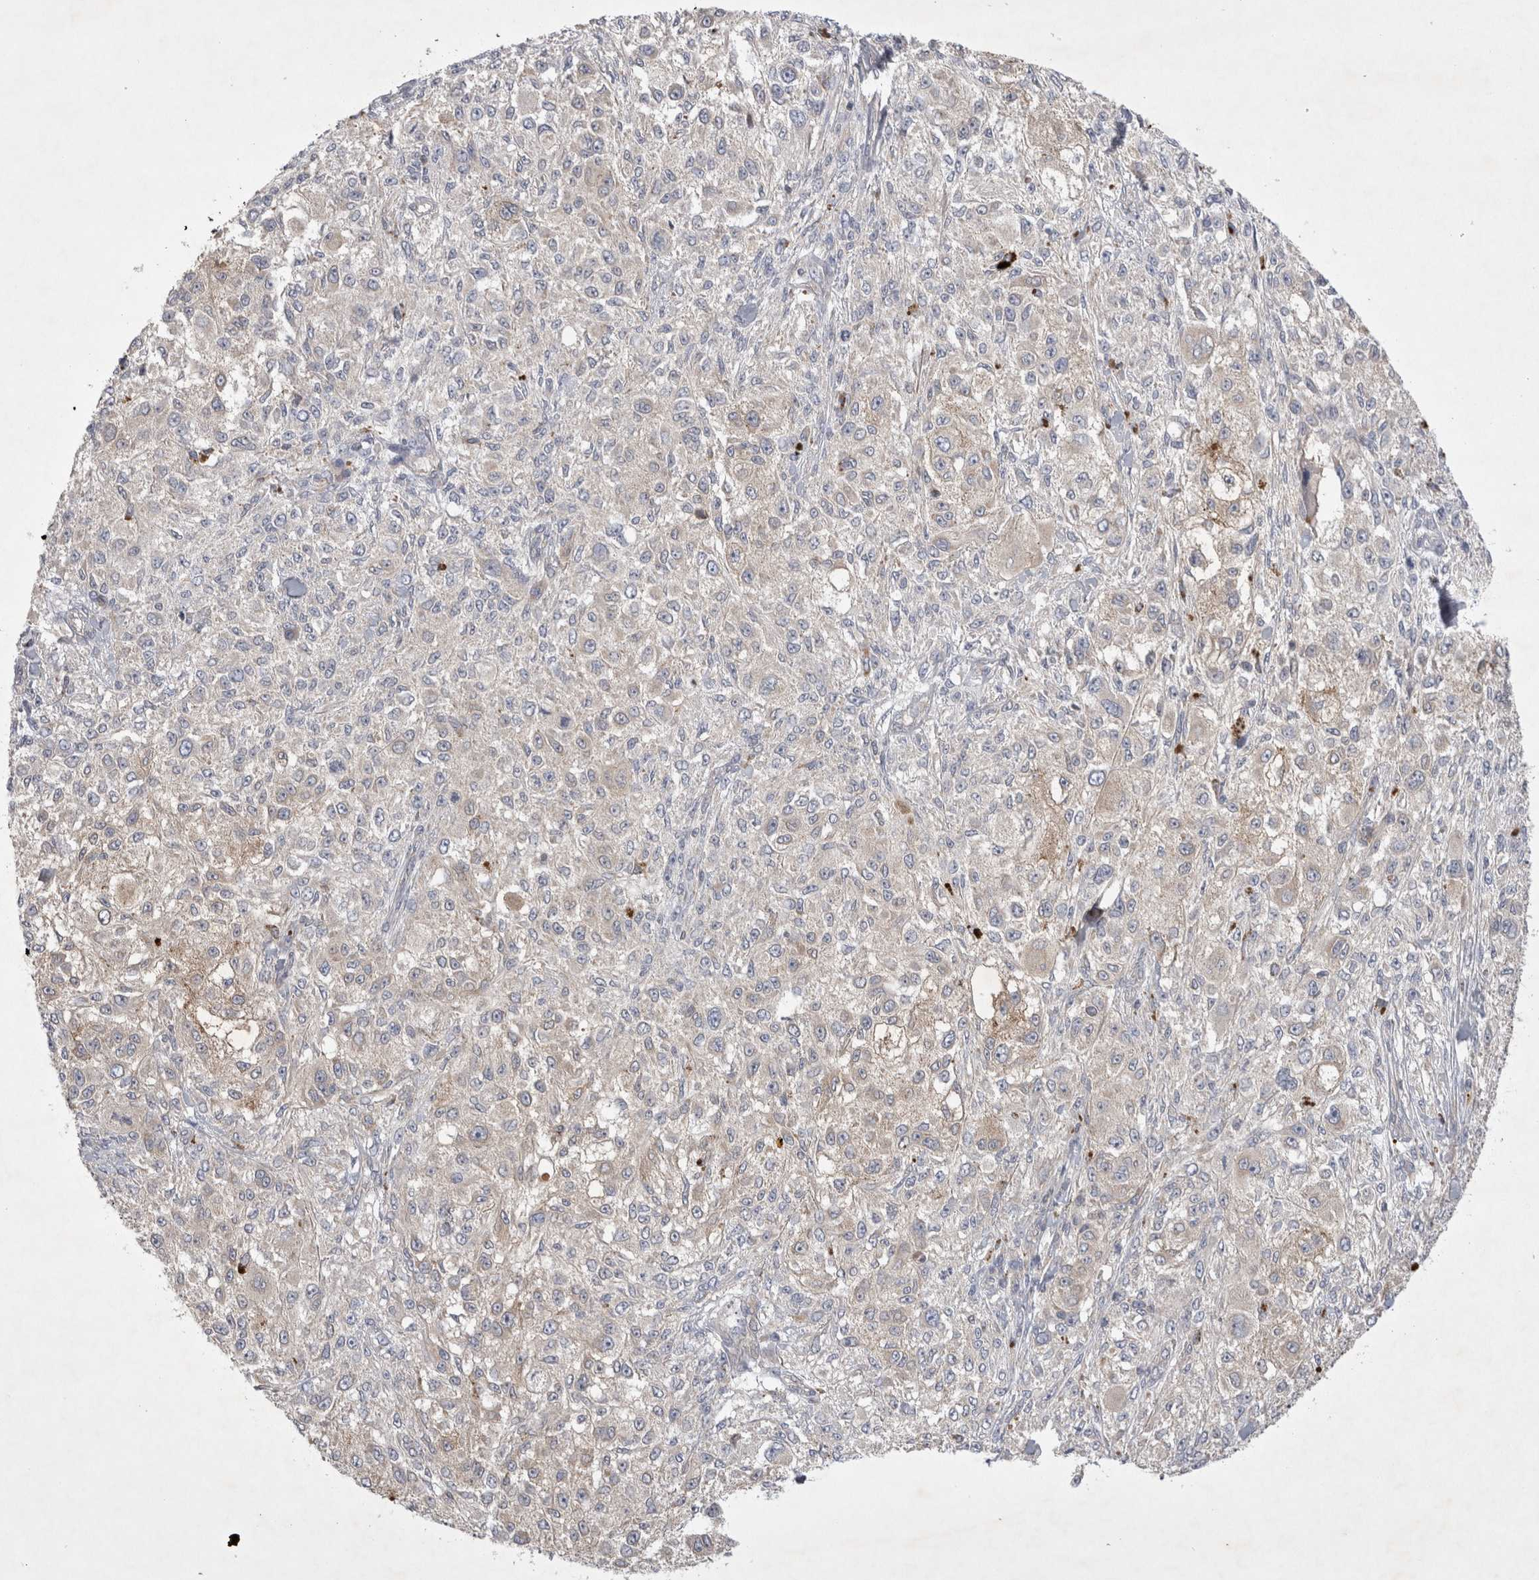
{"staining": {"intensity": "weak", "quantity": "<25%", "location": "cytoplasmic/membranous"}, "tissue": "melanoma", "cell_type": "Tumor cells", "image_type": "cancer", "snomed": [{"axis": "morphology", "description": "Necrosis, NOS"}, {"axis": "morphology", "description": "Malignant melanoma, NOS"}, {"axis": "topography", "description": "Skin"}], "caption": "Melanoma was stained to show a protein in brown. There is no significant positivity in tumor cells.", "gene": "SRD5A3", "patient": {"sex": "female", "age": 87}}